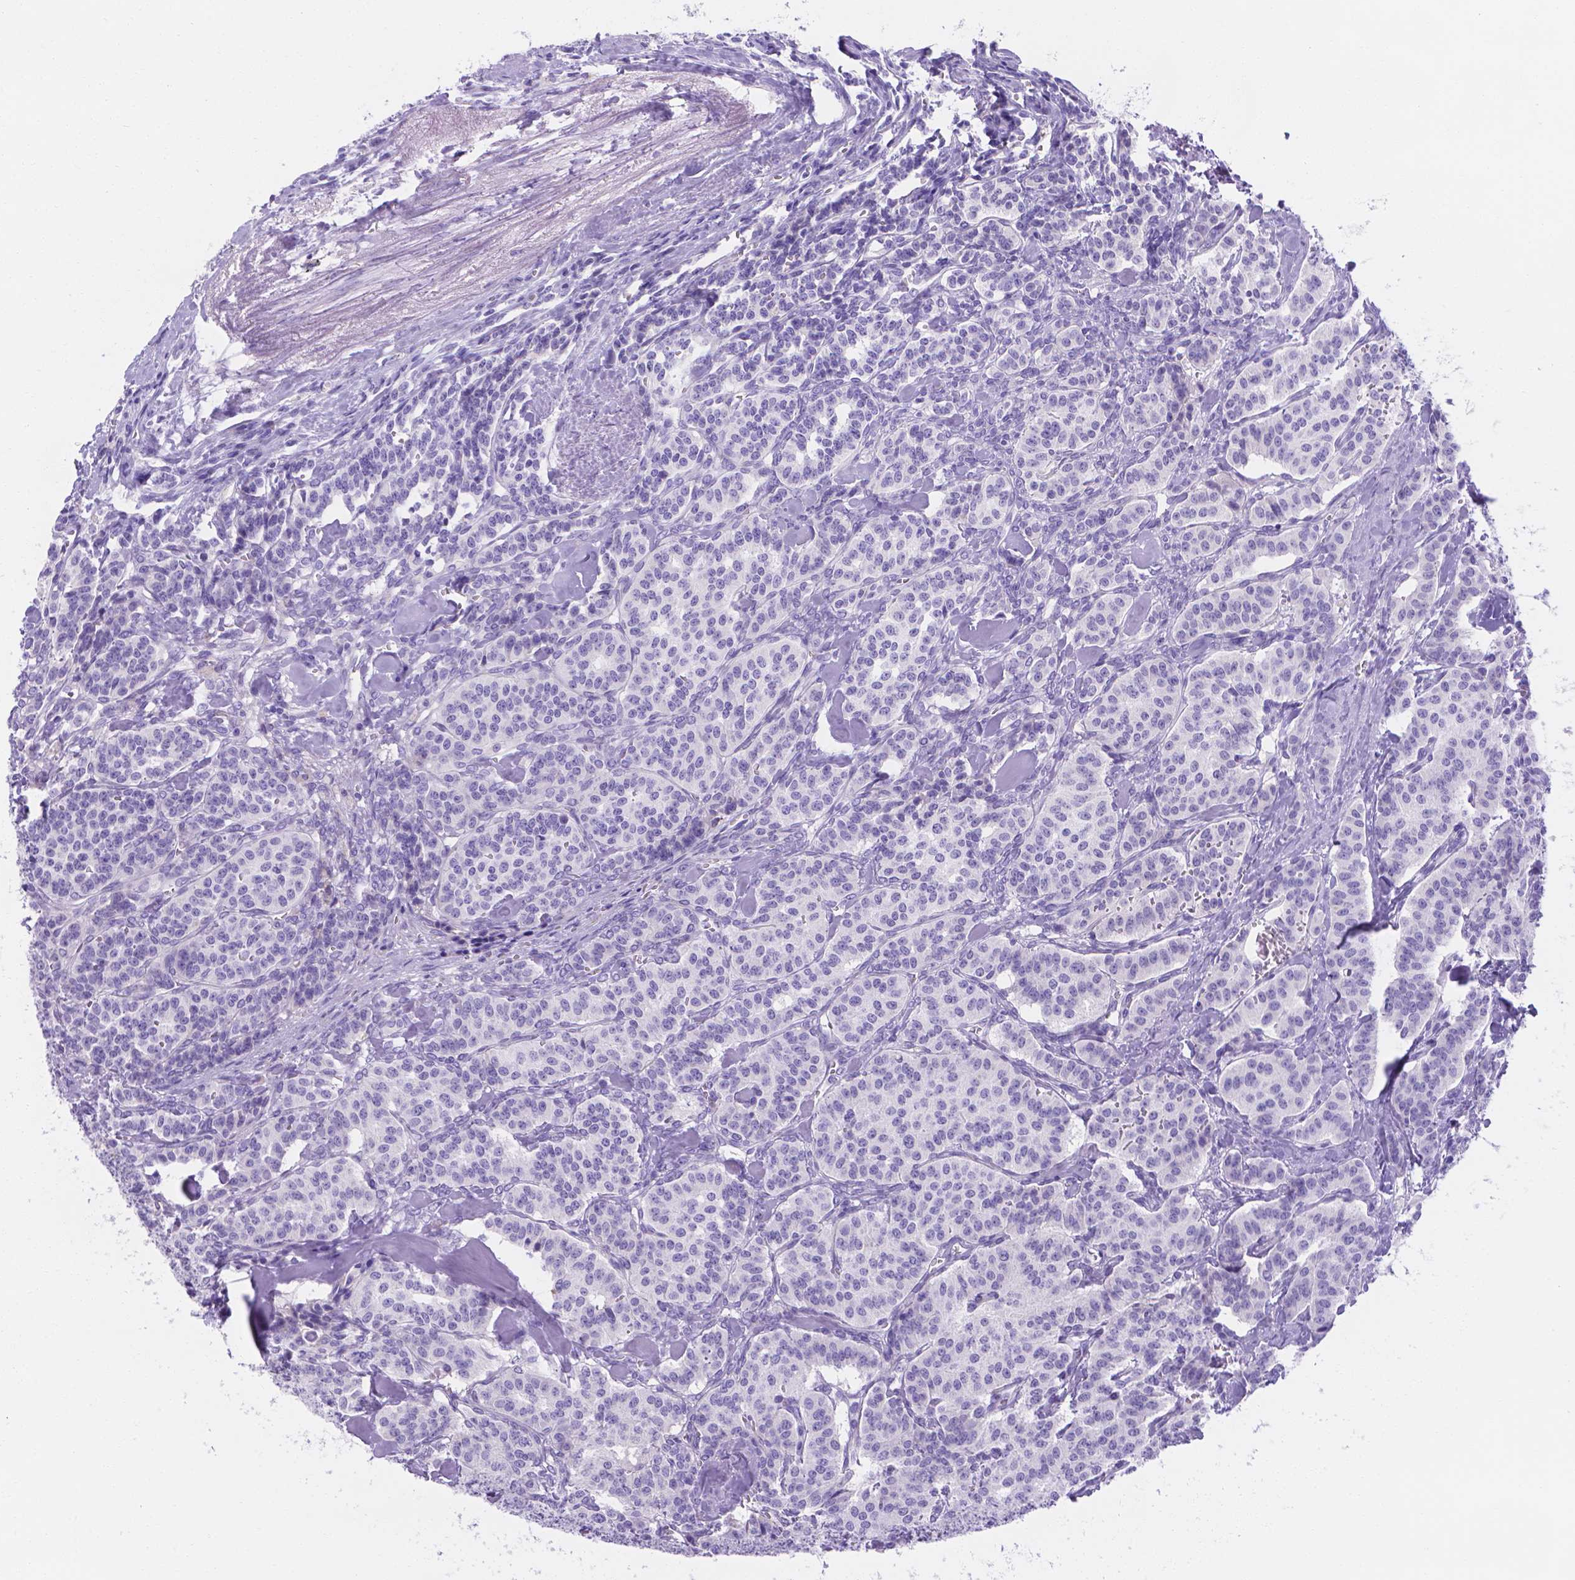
{"staining": {"intensity": "negative", "quantity": "none", "location": "none"}, "tissue": "carcinoid", "cell_type": "Tumor cells", "image_type": "cancer", "snomed": [{"axis": "morphology", "description": "Normal tissue, NOS"}, {"axis": "morphology", "description": "Carcinoid, malignant, NOS"}, {"axis": "topography", "description": "Lung"}], "caption": "An IHC micrograph of malignant carcinoid is shown. There is no staining in tumor cells of malignant carcinoid.", "gene": "MLN", "patient": {"sex": "female", "age": 46}}